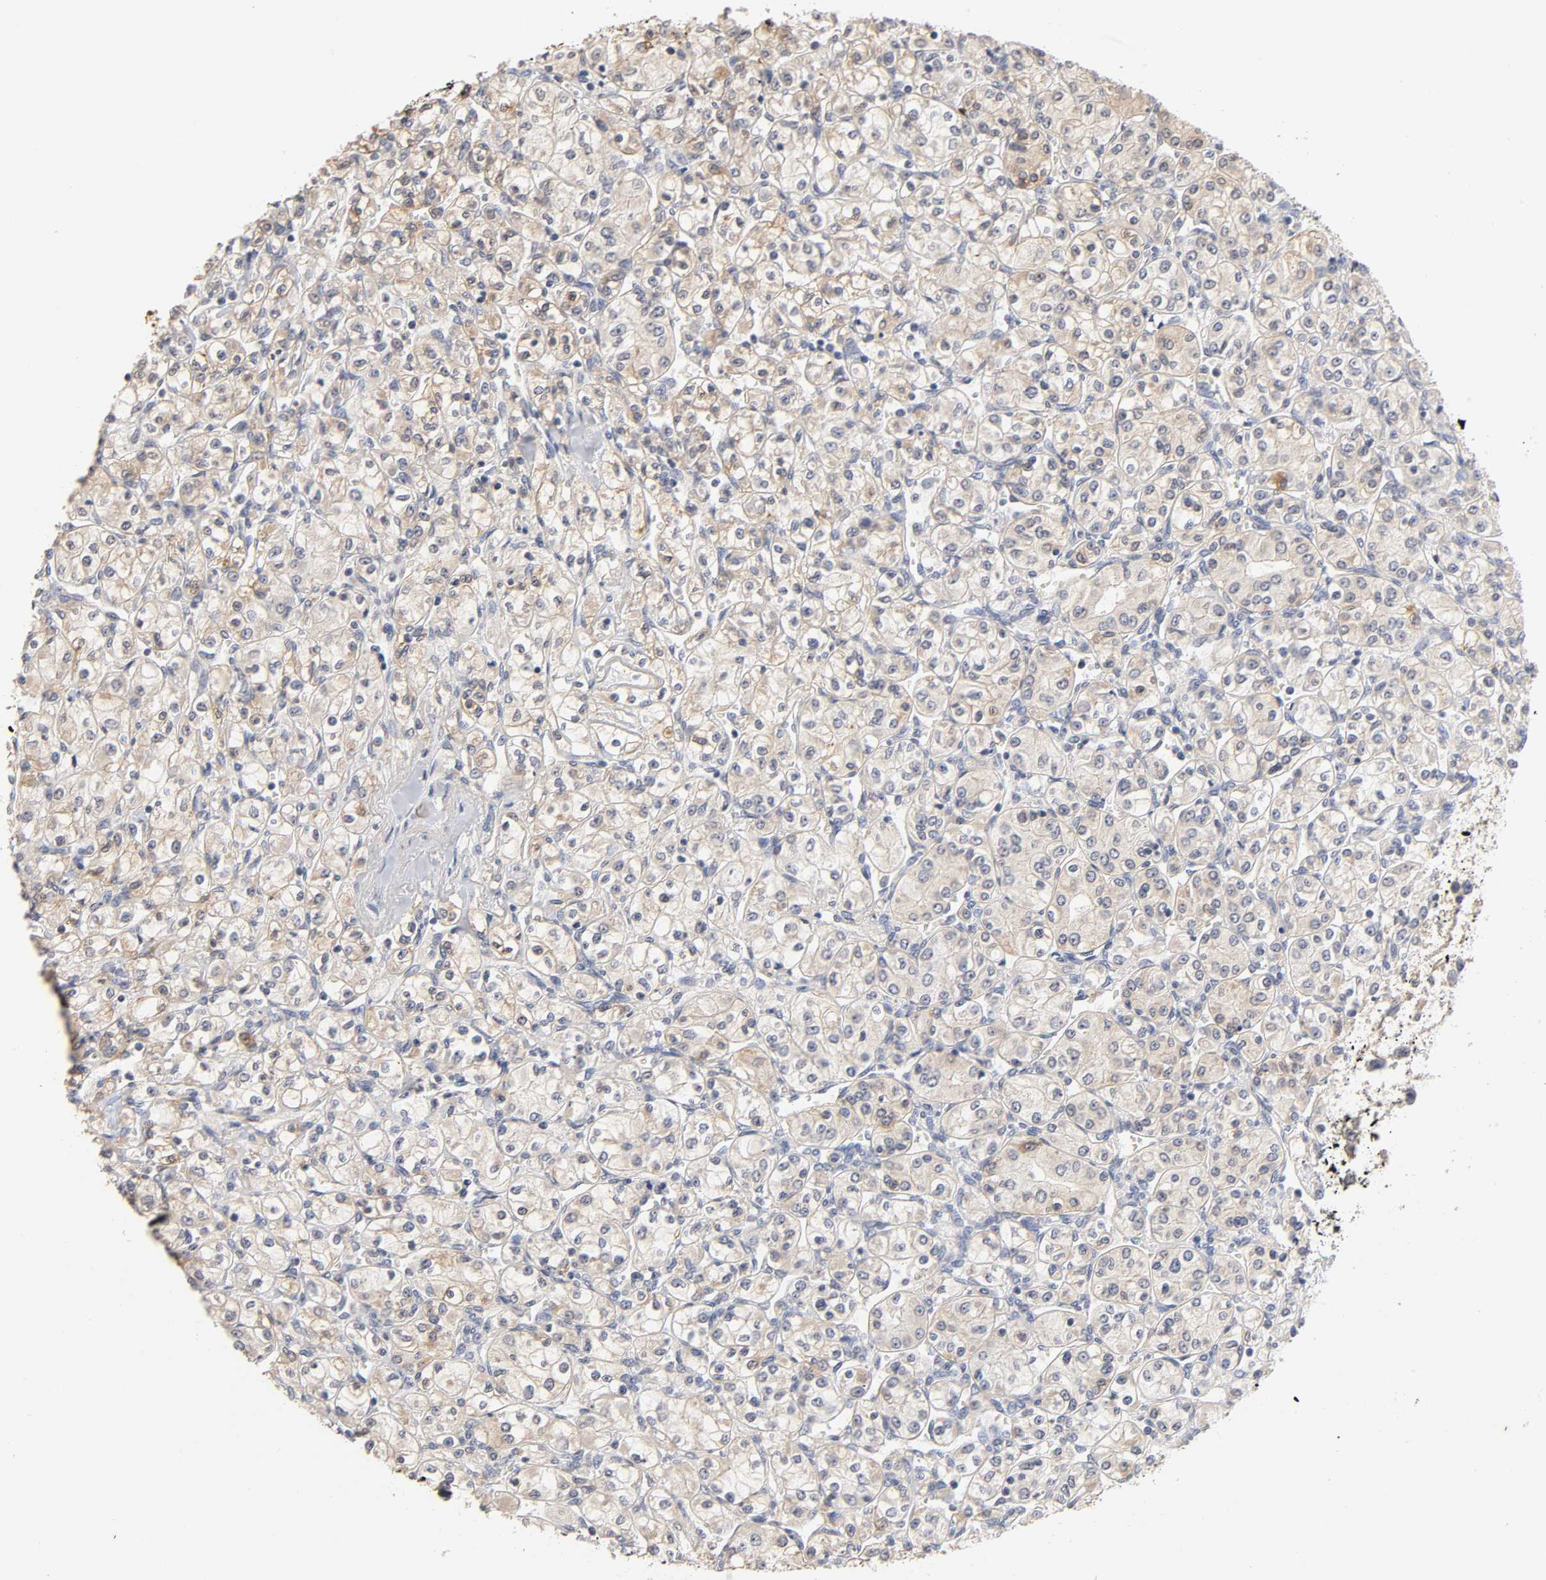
{"staining": {"intensity": "weak", "quantity": "25%-75%", "location": "cytoplasmic/membranous"}, "tissue": "renal cancer", "cell_type": "Tumor cells", "image_type": "cancer", "snomed": [{"axis": "morphology", "description": "Adenocarcinoma, NOS"}, {"axis": "topography", "description": "Kidney"}], "caption": "Protein expression analysis of human adenocarcinoma (renal) reveals weak cytoplasmic/membranous staining in about 25%-75% of tumor cells.", "gene": "CXADR", "patient": {"sex": "male", "age": 77}}